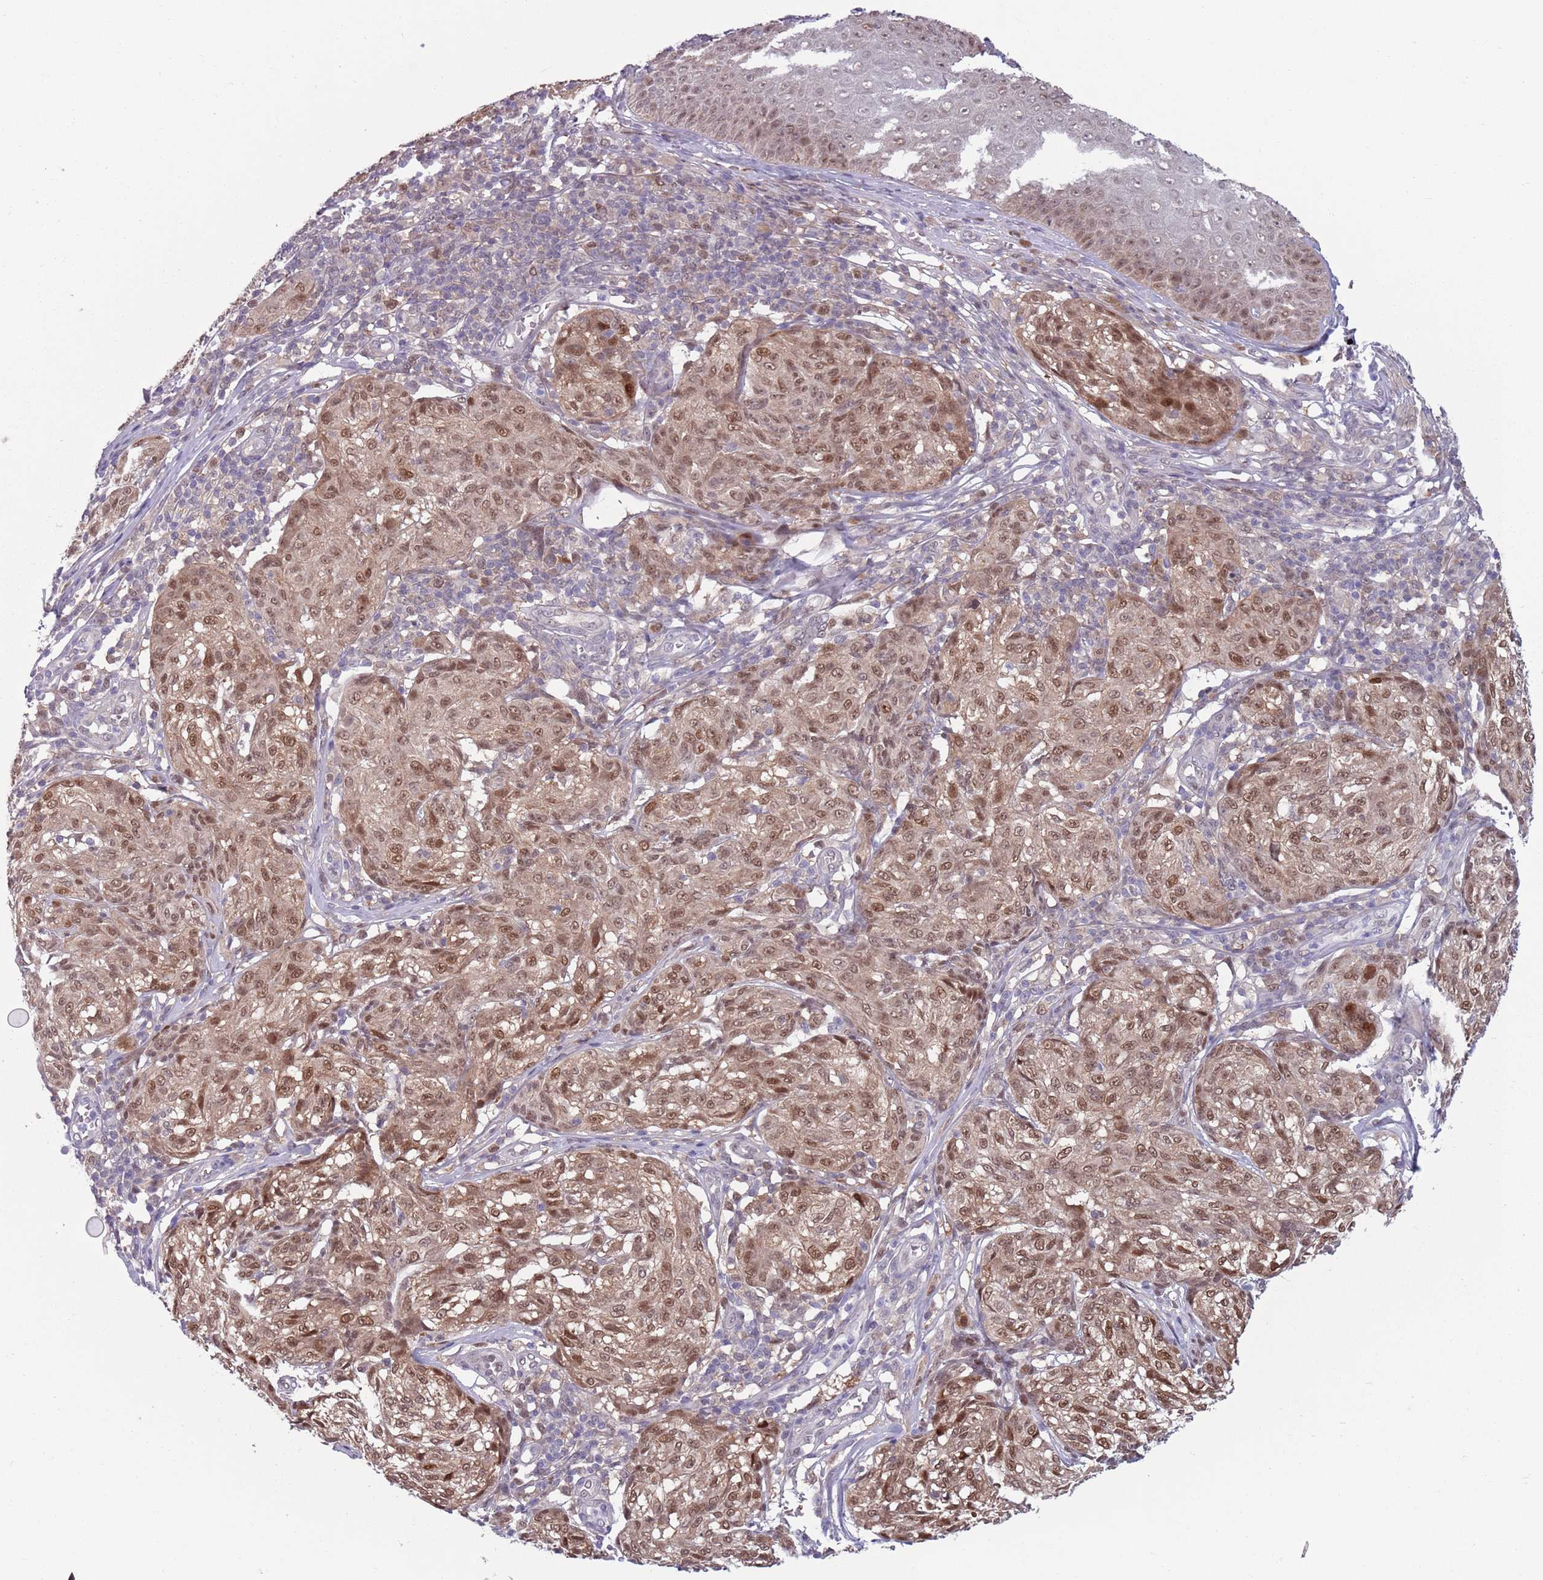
{"staining": {"intensity": "moderate", "quantity": ">75%", "location": "nuclear"}, "tissue": "melanoma", "cell_type": "Tumor cells", "image_type": "cancer", "snomed": [{"axis": "morphology", "description": "Malignant melanoma, NOS"}, {"axis": "topography", "description": "Skin"}], "caption": "Brown immunohistochemical staining in human malignant melanoma reveals moderate nuclear expression in approximately >75% of tumor cells. (Stains: DAB in brown, nuclei in blue, Microscopy: brightfield microscopy at high magnification).", "gene": "CLNS1A", "patient": {"sex": "female", "age": 63}}